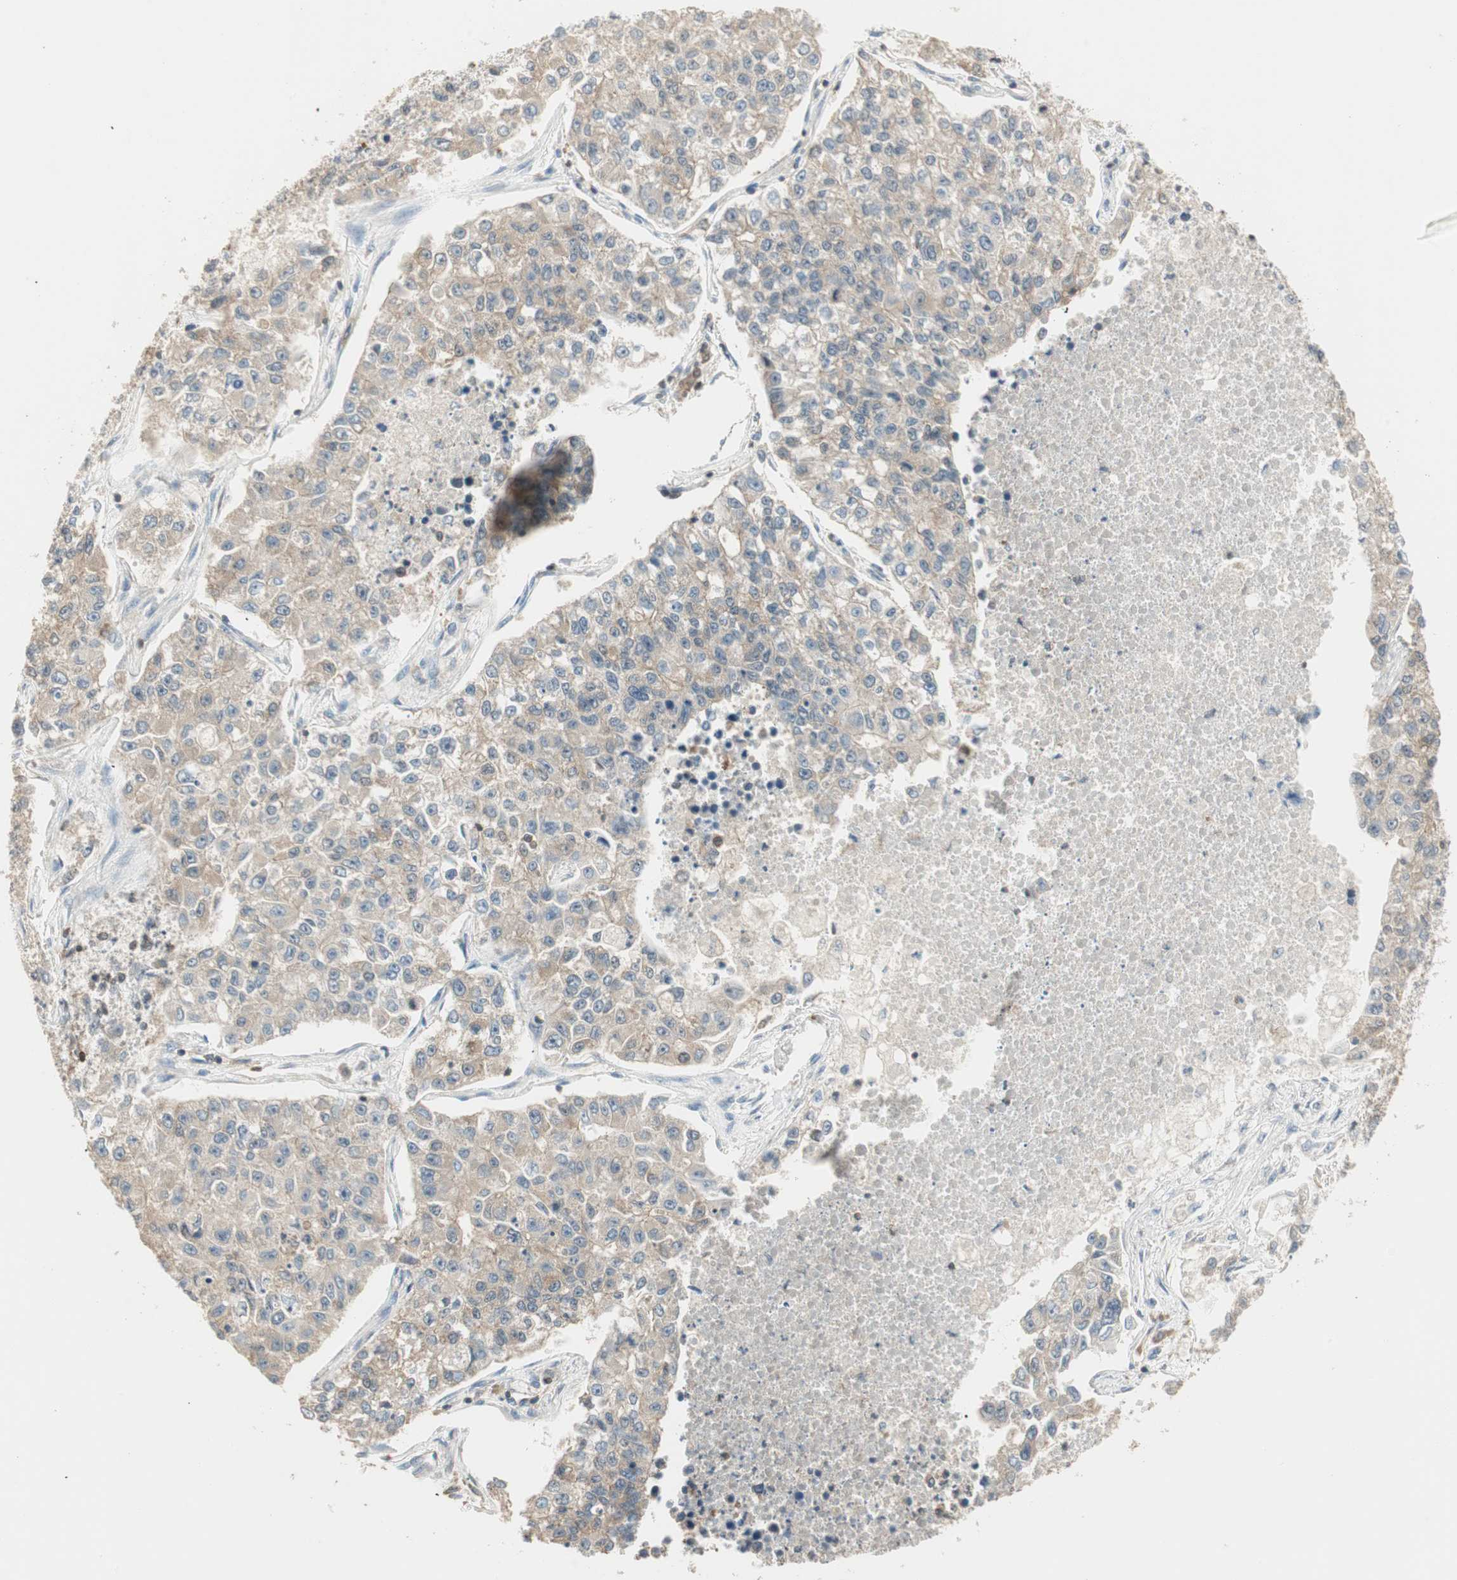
{"staining": {"intensity": "weak", "quantity": ">75%", "location": "cytoplasmic/membranous"}, "tissue": "lung cancer", "cell_type": "Tumor cells", "image_type": "cancer", "snomed": [{"axis": "morphology", "description": "Adenocarcinoma, NOS"}, {"axis": "topography", "description": "Lung"}], "caption": "Lung adenocarcinoma stained for a protein (brown) reveals weak cytoplasmic/membranous positive expression in about >75% of tumor cells.", "gene": "CRLF3", "patient": {"sex": "male", "age": 49}}